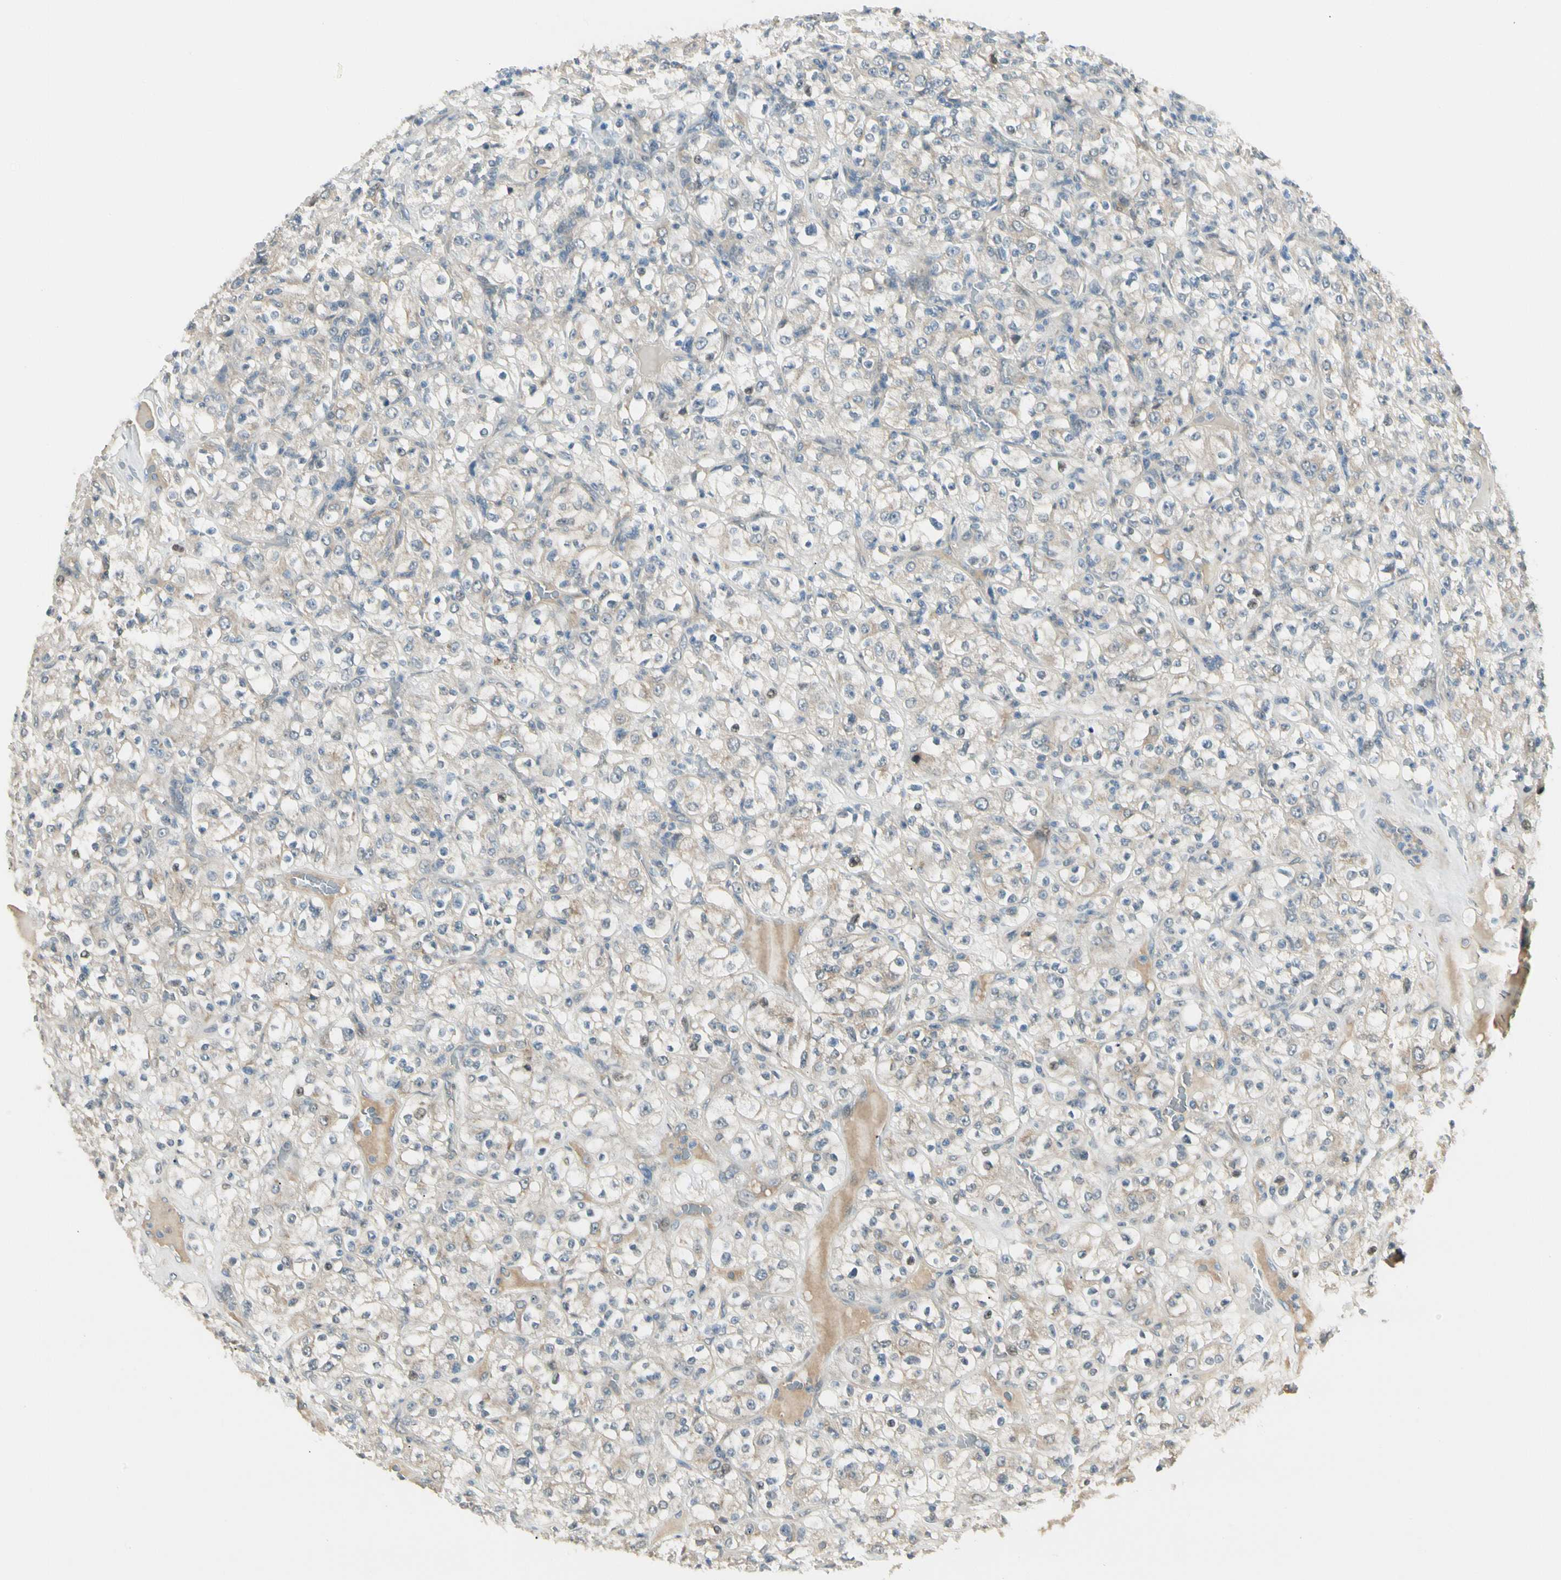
{"staining": {"intensity": "weak", "quantity": "25%-75%", "location": "cytoplasmic/membranous"}, "tissue": "renal cancer", "cell_type": "Tumor cells", "image_type": "cancer", "snomed": [{"axis": "morphology", "description": "Normal tissue, NOS"}, {"axis": "morphology", "description": "Adenocarcinoma, NOS"}, {"axis": "topography", "description": "Kidney"}], "caption": "The image demonstrates immunohistochemical staining of renal cancer. There is weak cytoplasmic/membranous expression is appreciated in approximately 25%-75% of tumor cells. The protein is stained brown, and the nuclei are stained in blue (DAB IHC with brightfield microscopy, high magnification).", "gene": "P3H2", "patient": {"sex": "female", "age": 72}}